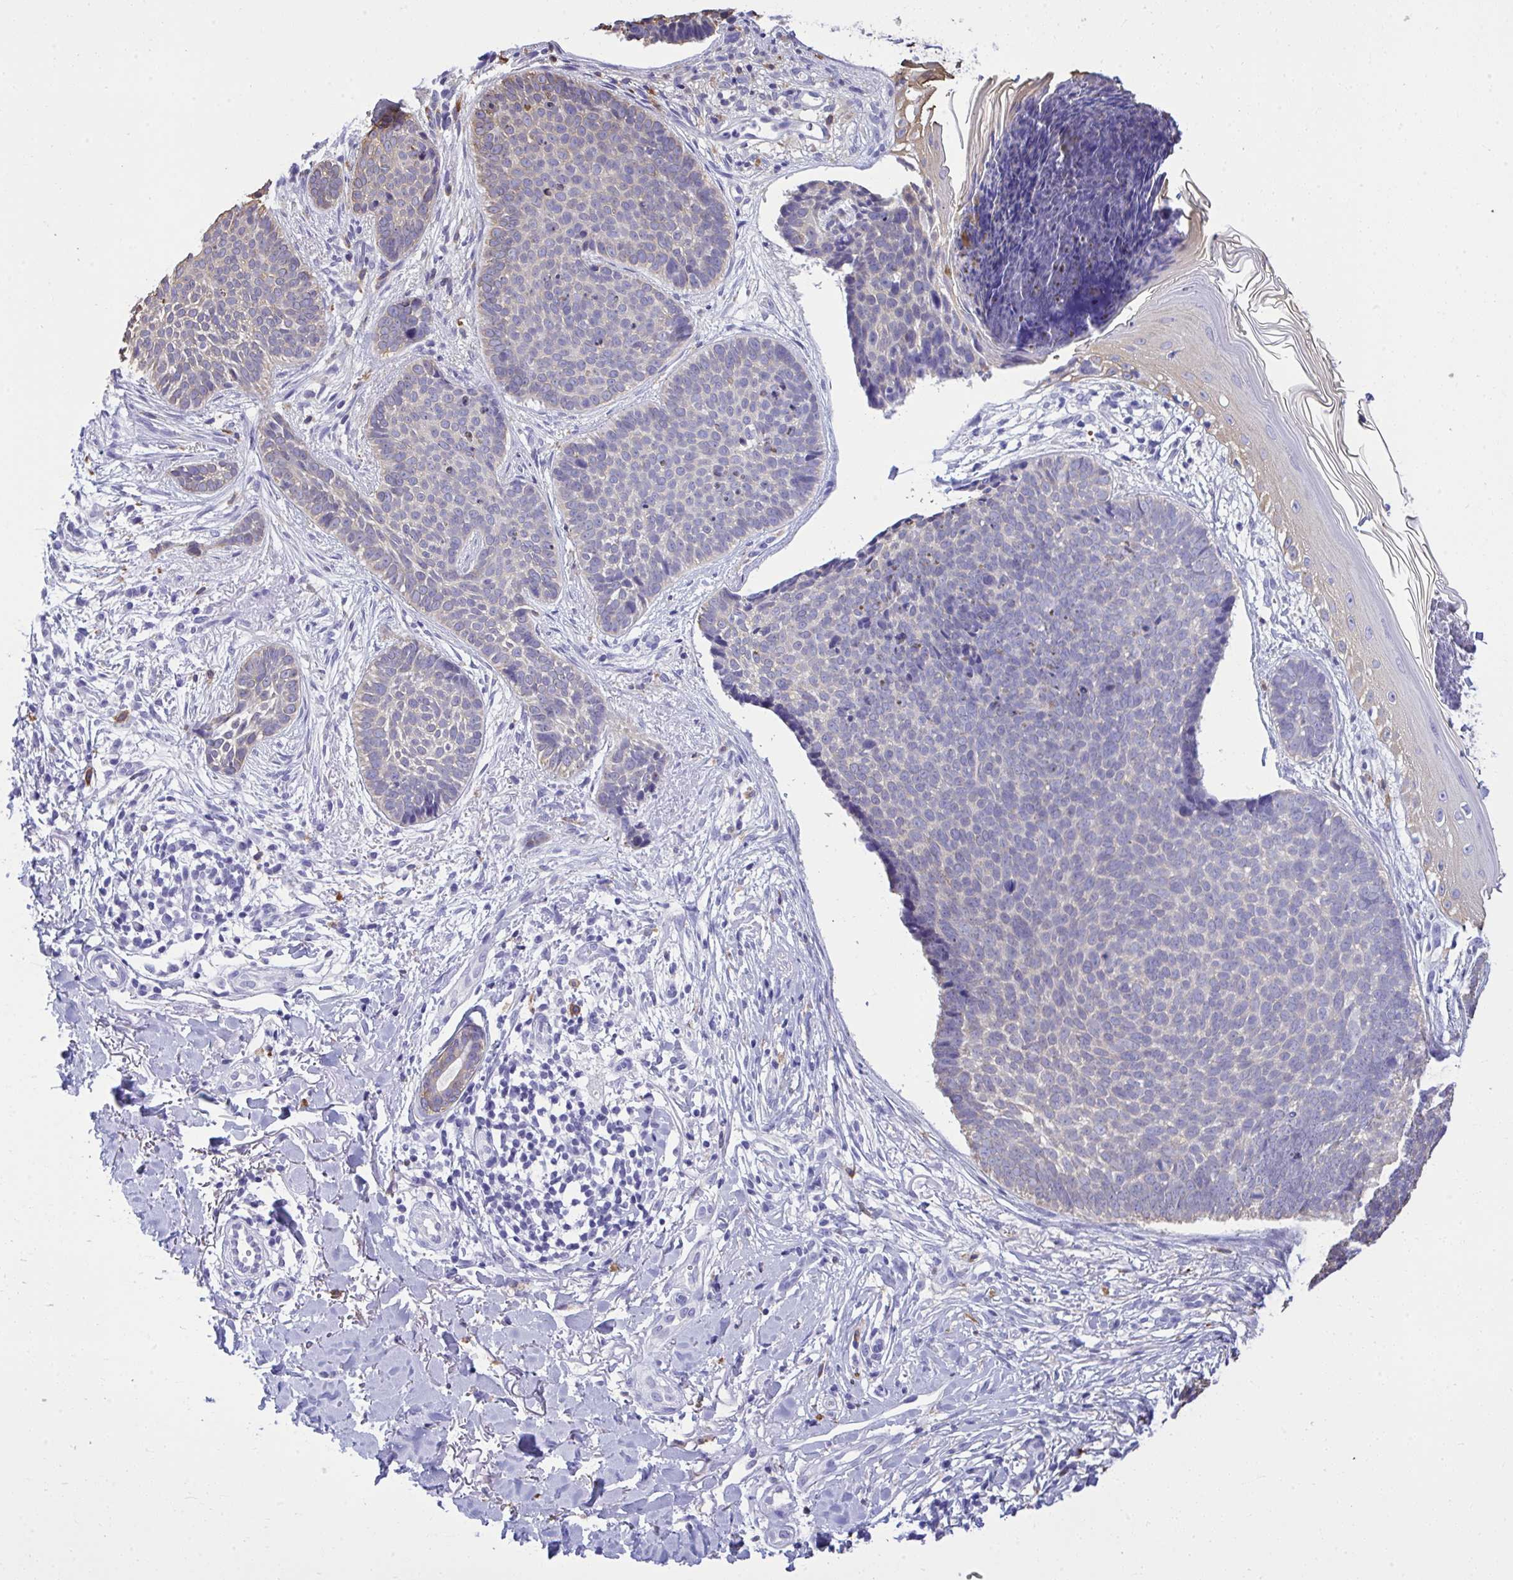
{"staining": {"intensity": "weak", "quantity": "<25%", "location": "cytoplasmic/membranous"}, "tissue": "skin cancer", "cell_type": "Tumor cells", "image_type": "cancer", "snomed": [{"axis": "morphology", "description": "Basal cell carcinoma"}, {"axis": "topography", "description": "Skin"}, {"axis": "topography", "description": "Skin of back"}], "caption": "Tumor cells are negative for protein expression in human skin basal cell carcinoma.", "gene": "PSD", "patient": {"sex": "male", "age": 81}}